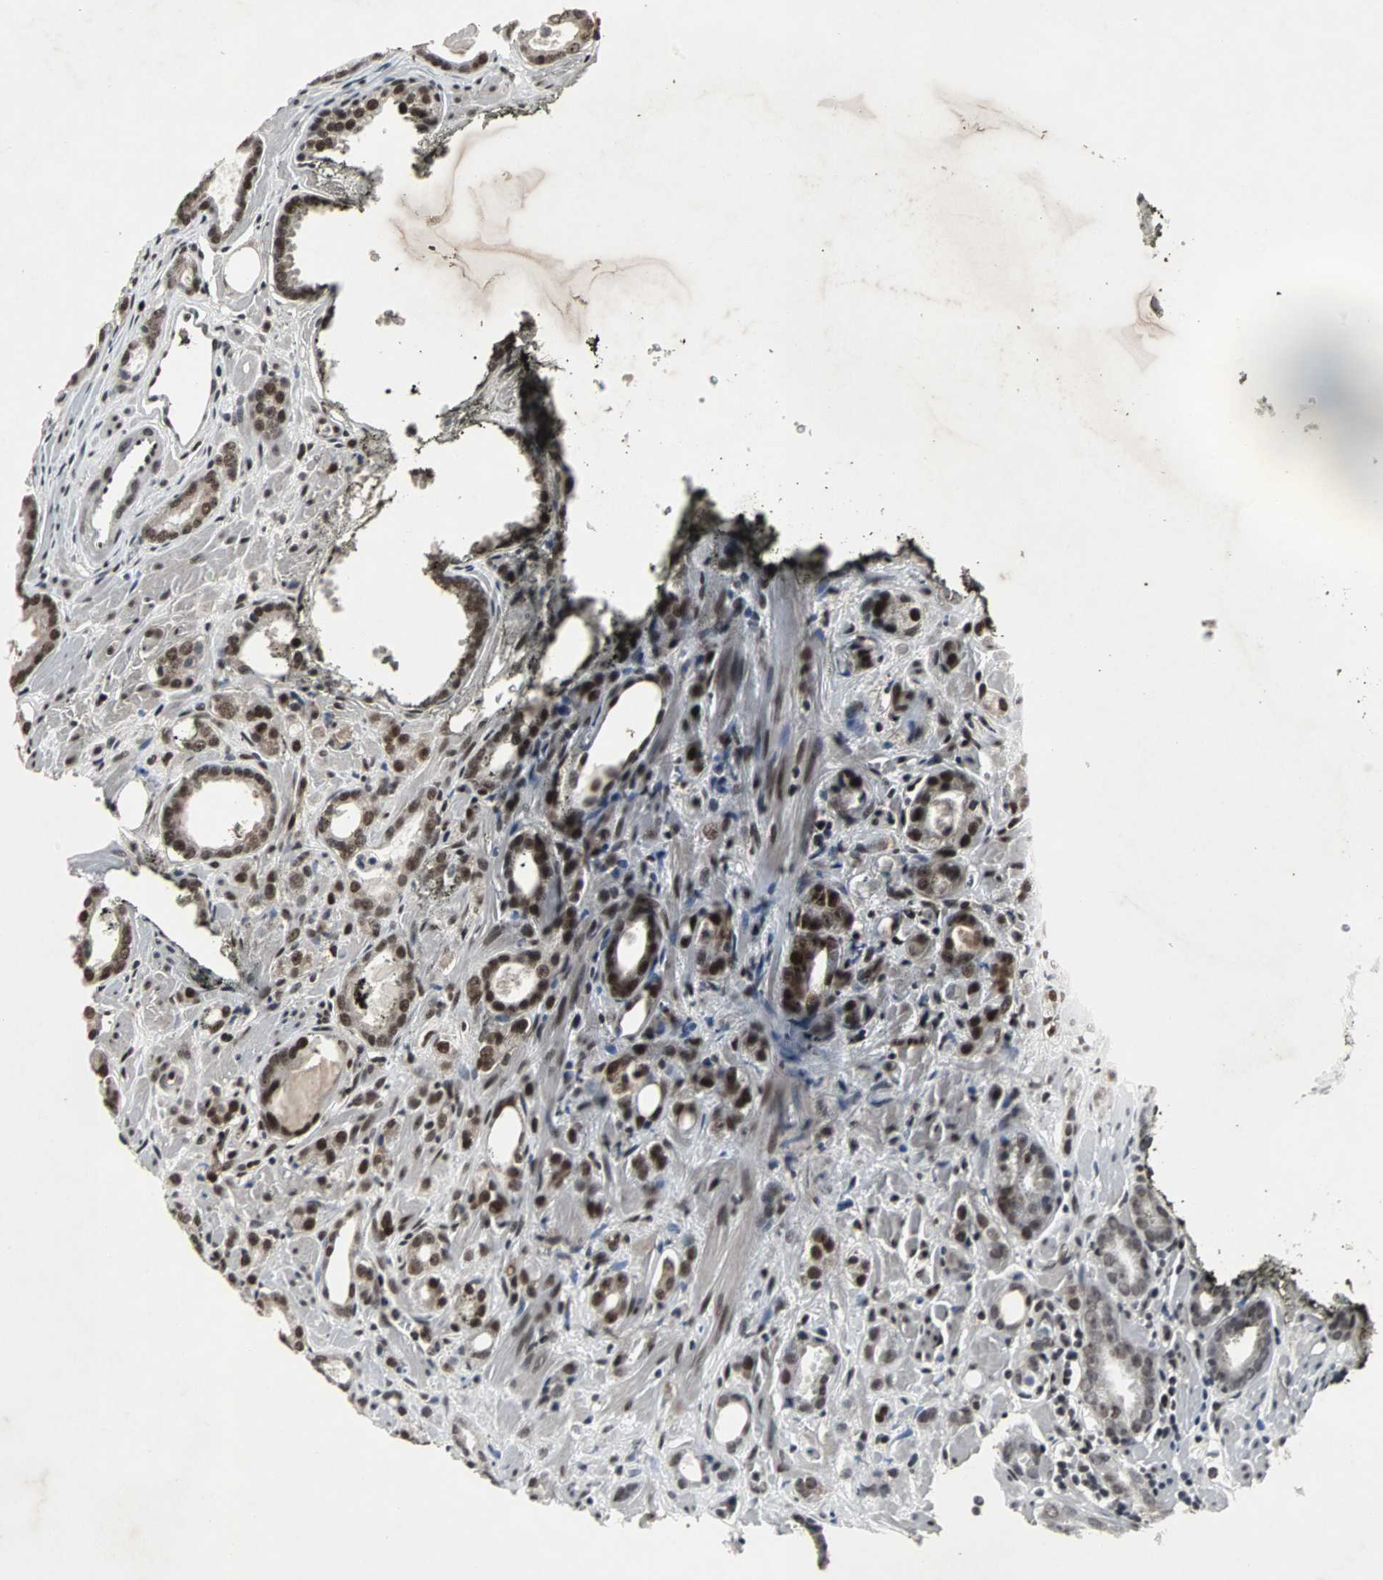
{"staining": {"intensity": "strong", "quantity": ">75%", "location": "nuclear"}, "tissue": "prostate cancer", "cell_type": "Tumor cells", "image_type": "cancer", "snomed": [{"axis": "morphology", "description": "Adenocarcinoma, Low grade"}, {"axis": "topography", "description": "Prostate"}], "caption": "Brown immunohistochemical staining in prostate cancer (adenocarcinoma (low-grade)) displays strong nuclear positivity in approximately >75% of tumor cells.", "gene": "PNKP", "patient": {"sex": "male", "age": 57}}